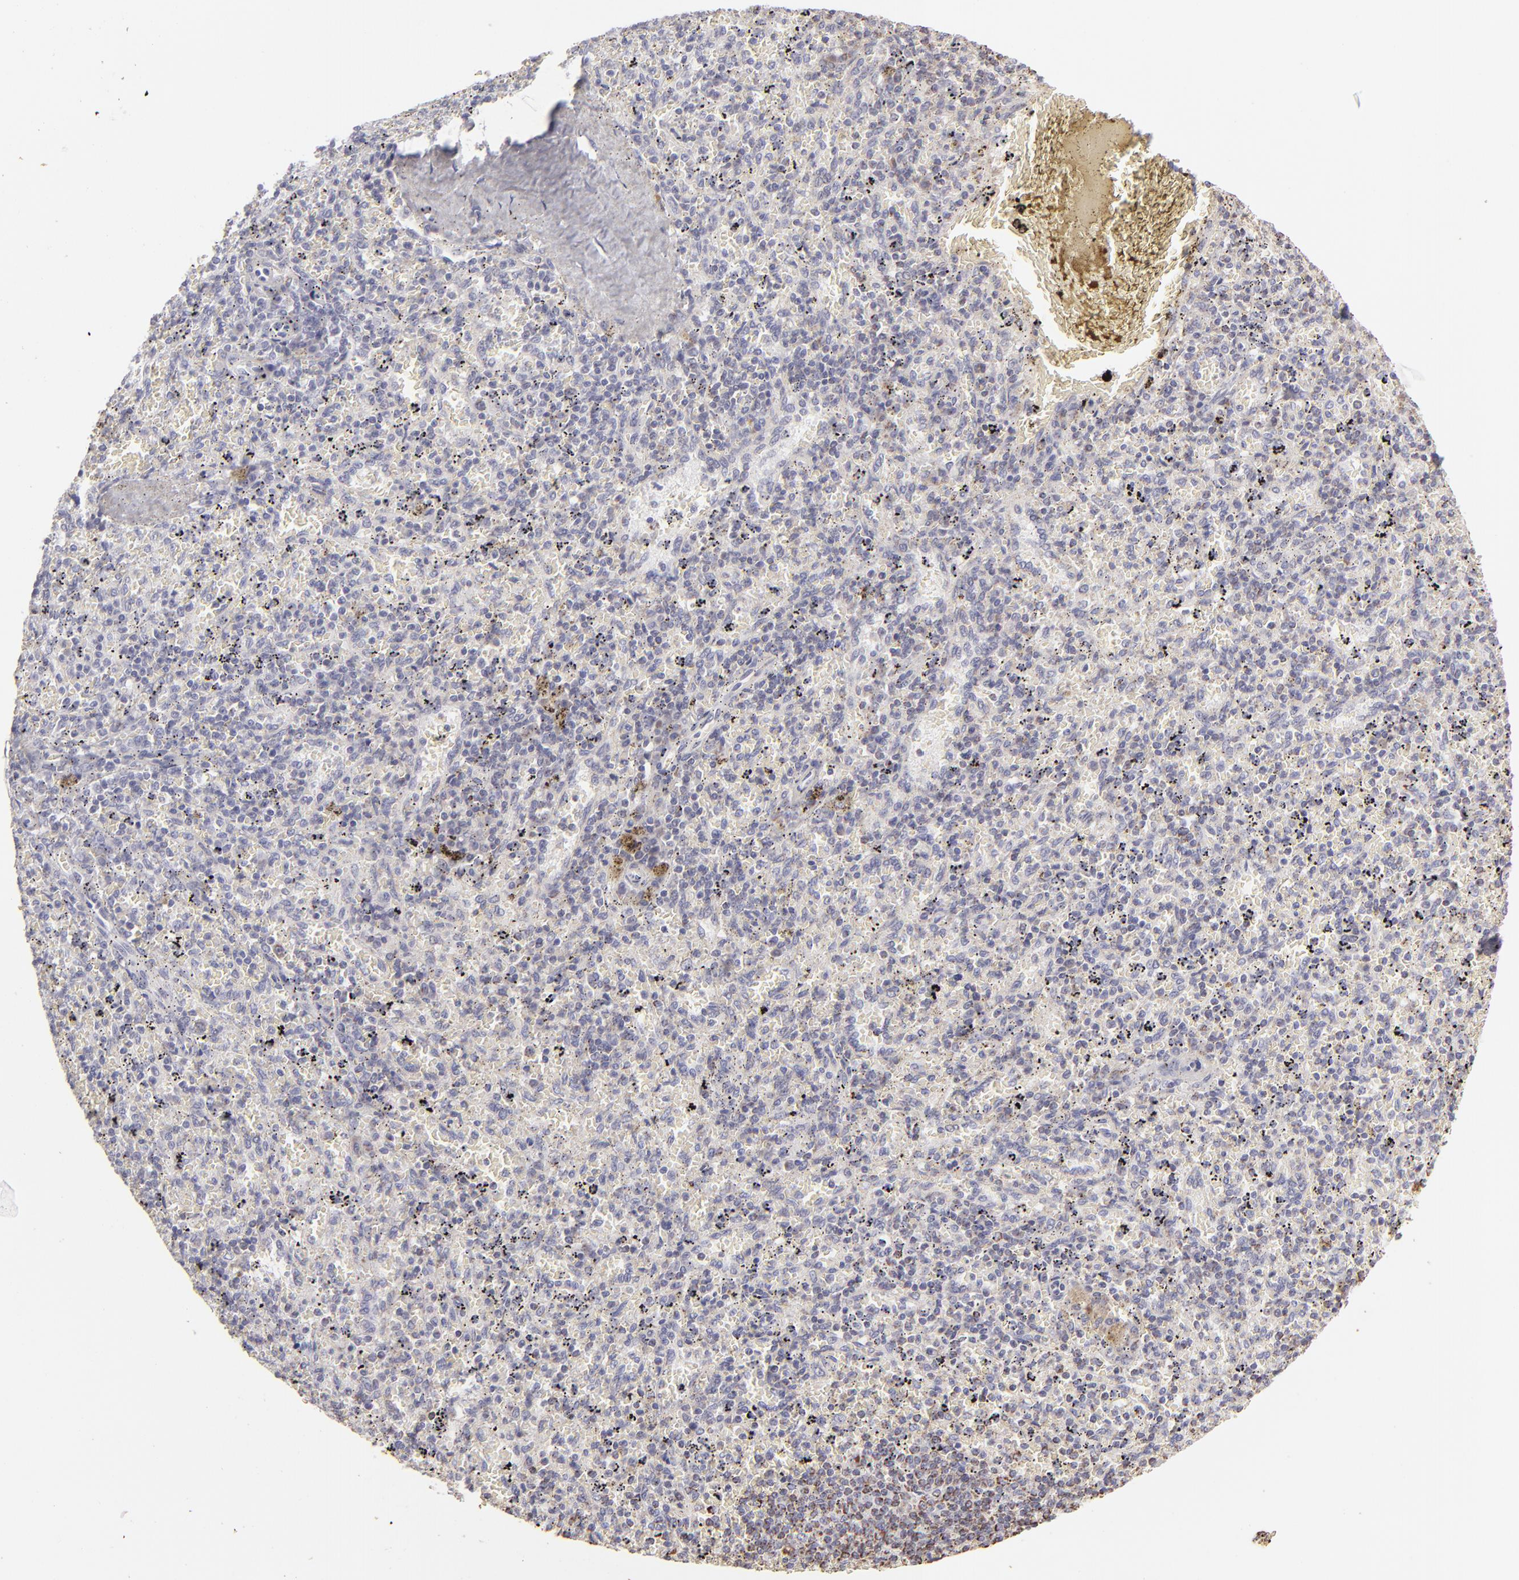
{"staining": {"intensity": "moderate", "quantity": "<25%", "location": "cytoplasmic/membranous"}, "tissue": "spleen", "cell_type": "Cells in red pulp", "image_type": "normal", "snomed": [{"axis": "morphology", "description": "Normal tissue, NOS"}, {"axis": "topography", "description": "Spleen"}], "caption": "This image displays immunohistochemistry staining of normal spleen, with low moderate cytoplasmic/membranous positivity in approximately <25% of cells in red pulp.", "gene": "CFB", "patient": {"sex": "female", "age": 43}}